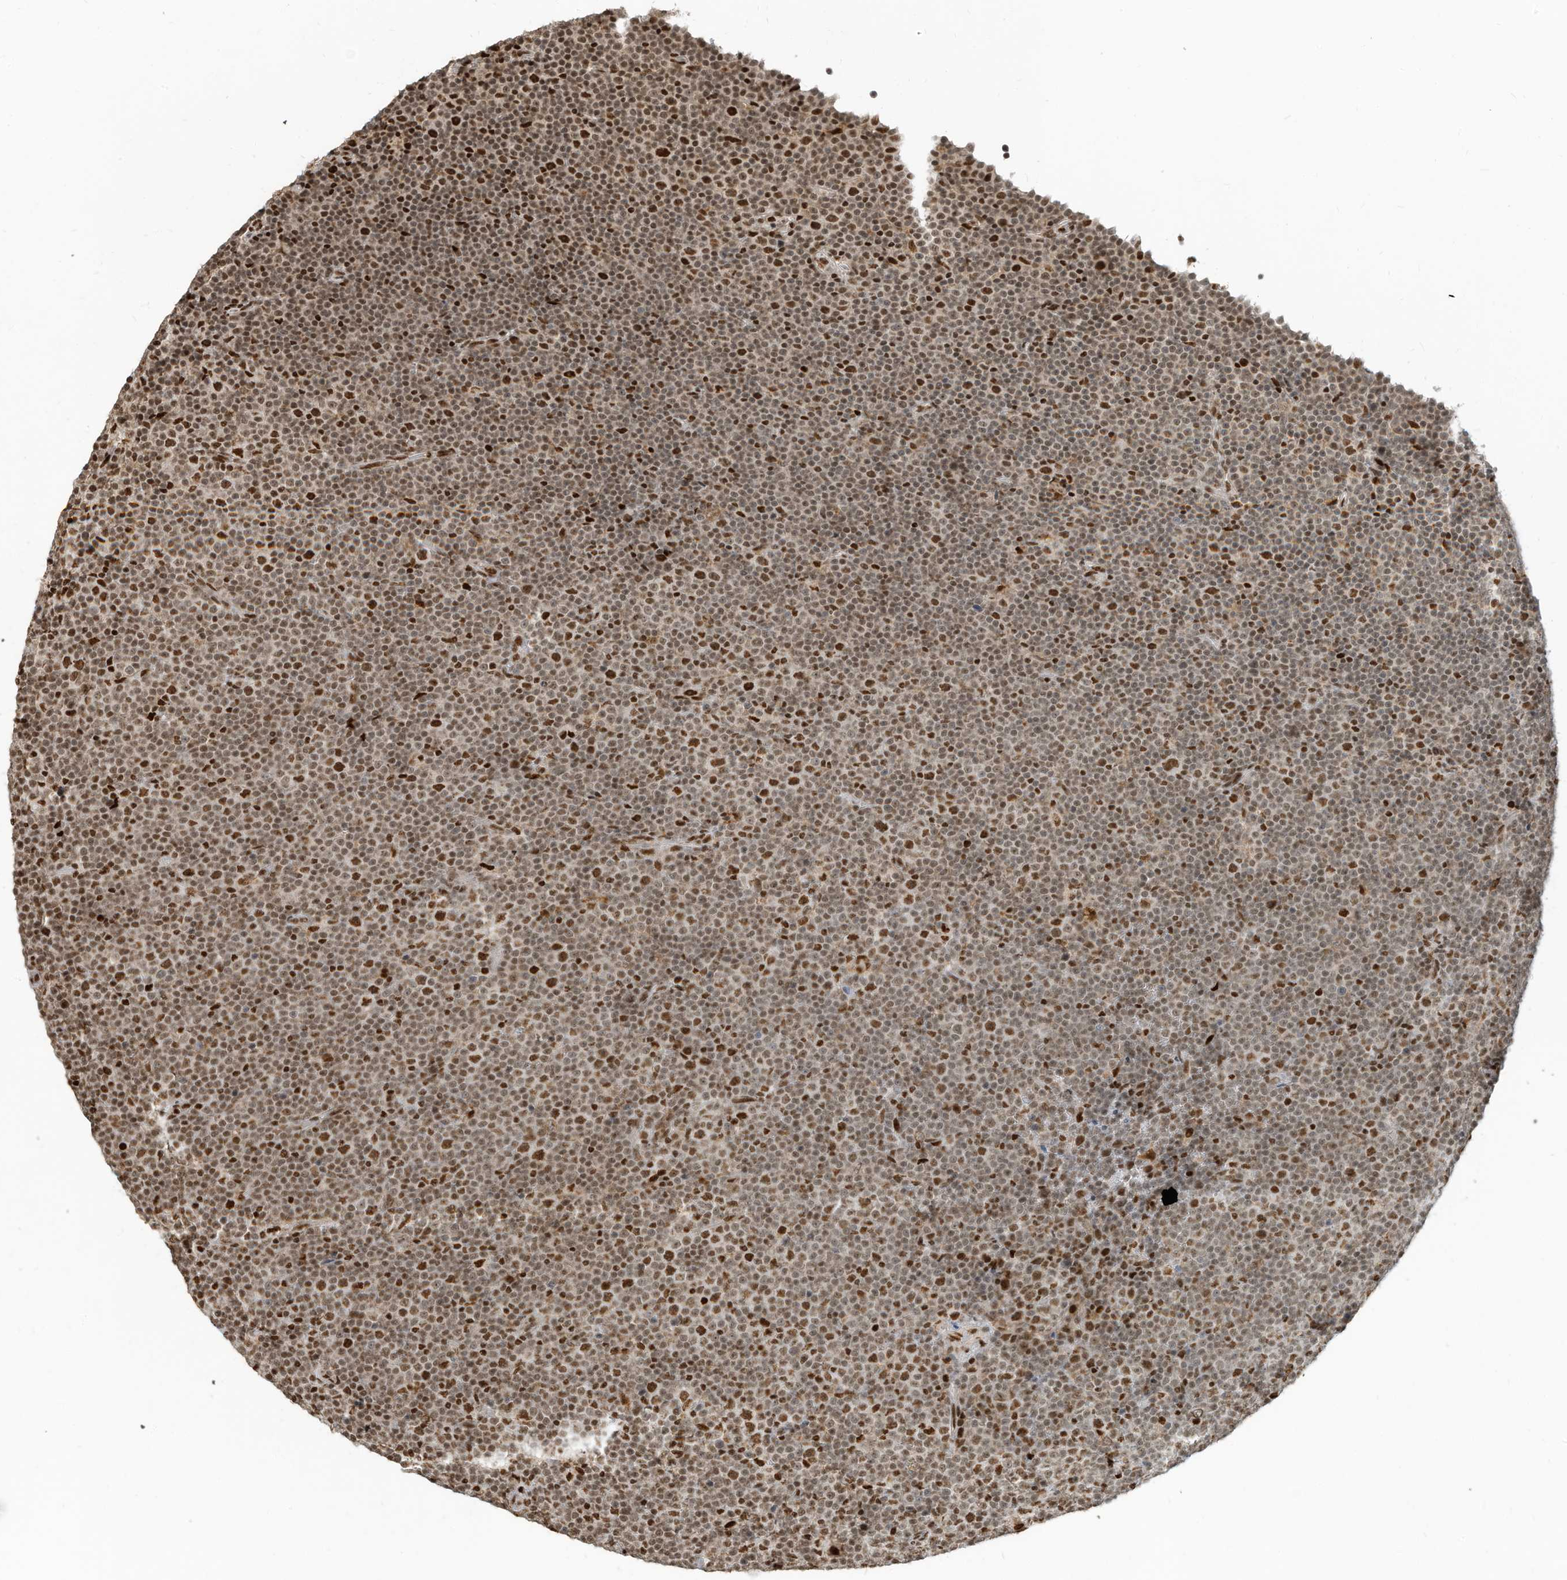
{"staining": {"intensity": "moderate", "quantity": ">75%", "location": "nuclear"}, "tissue": "lymphoma", "cell_type": "Tumor cells", "image_type": "cancer", "snomed": [{"axis": "morphology", "description": "Malignant lymphoma, non-Hodgkin's type, Low grade"}, {"axis": "topography", "description": "Lymph node"}], "caption": "Immunohistochemistry (IHC) photomicrograph of lymphoma stained for a protein (brown), which demonstrates medium levels of moderate nuclear staining in about >75% of tumor cells.", "gene": "SAMD15", "patient": {"sex": "female", "age": 67}}